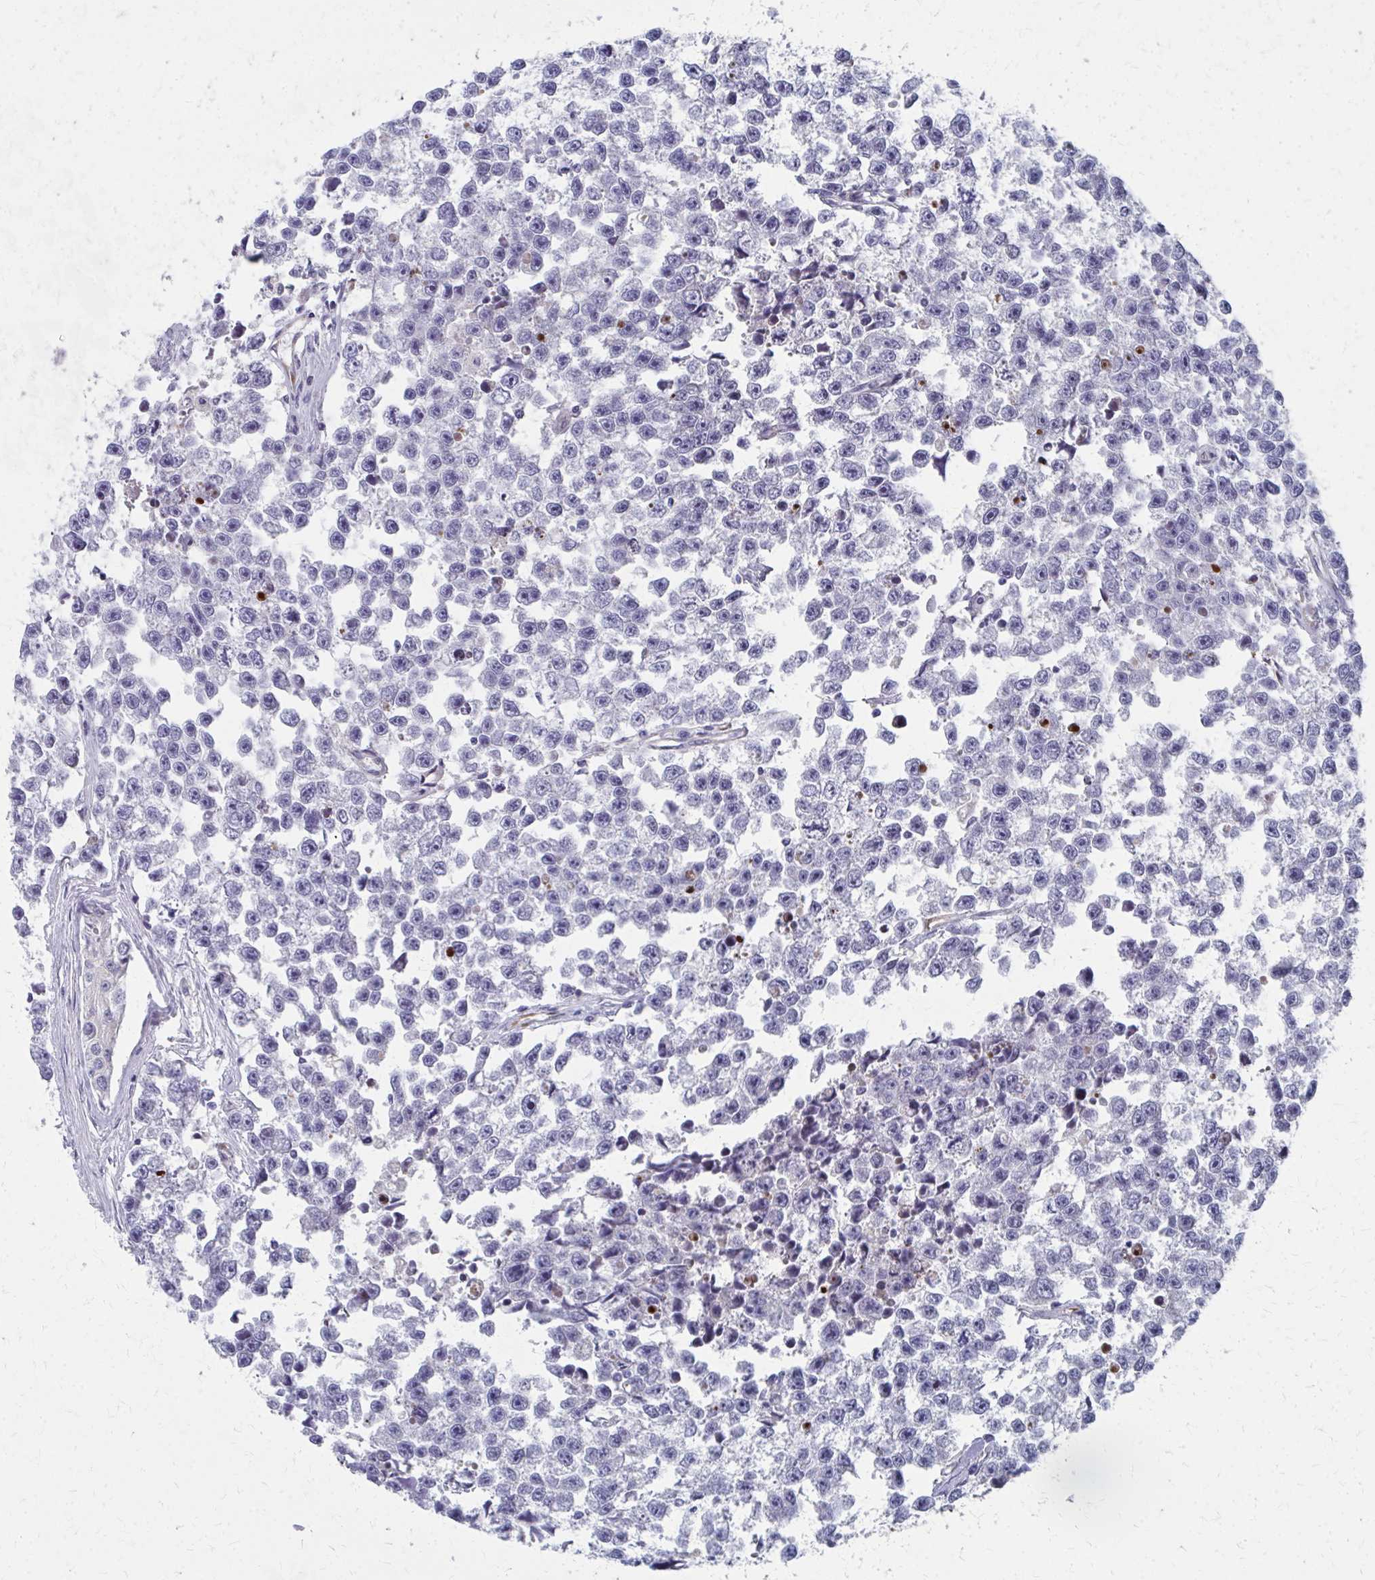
{"staining": {"intensity": "negative", "quantity": "none", "location": "none"}, "tissue": "testis cancer", "cell_type": "Tumor cells", "image_type": "cancer", "snomed": [{"axis": "morphology", "description": "Seminoma, NOS"}, {"axis": "topography", "description": "Testis"}], "caption": "This is a histopathology image of immunohistochemistry (IHC) staining of testis cancer (seminoma), which shows no positivity in tumor cells.", "gene": "FAHD1", "patient": {"sex": "male", "age": 26}}